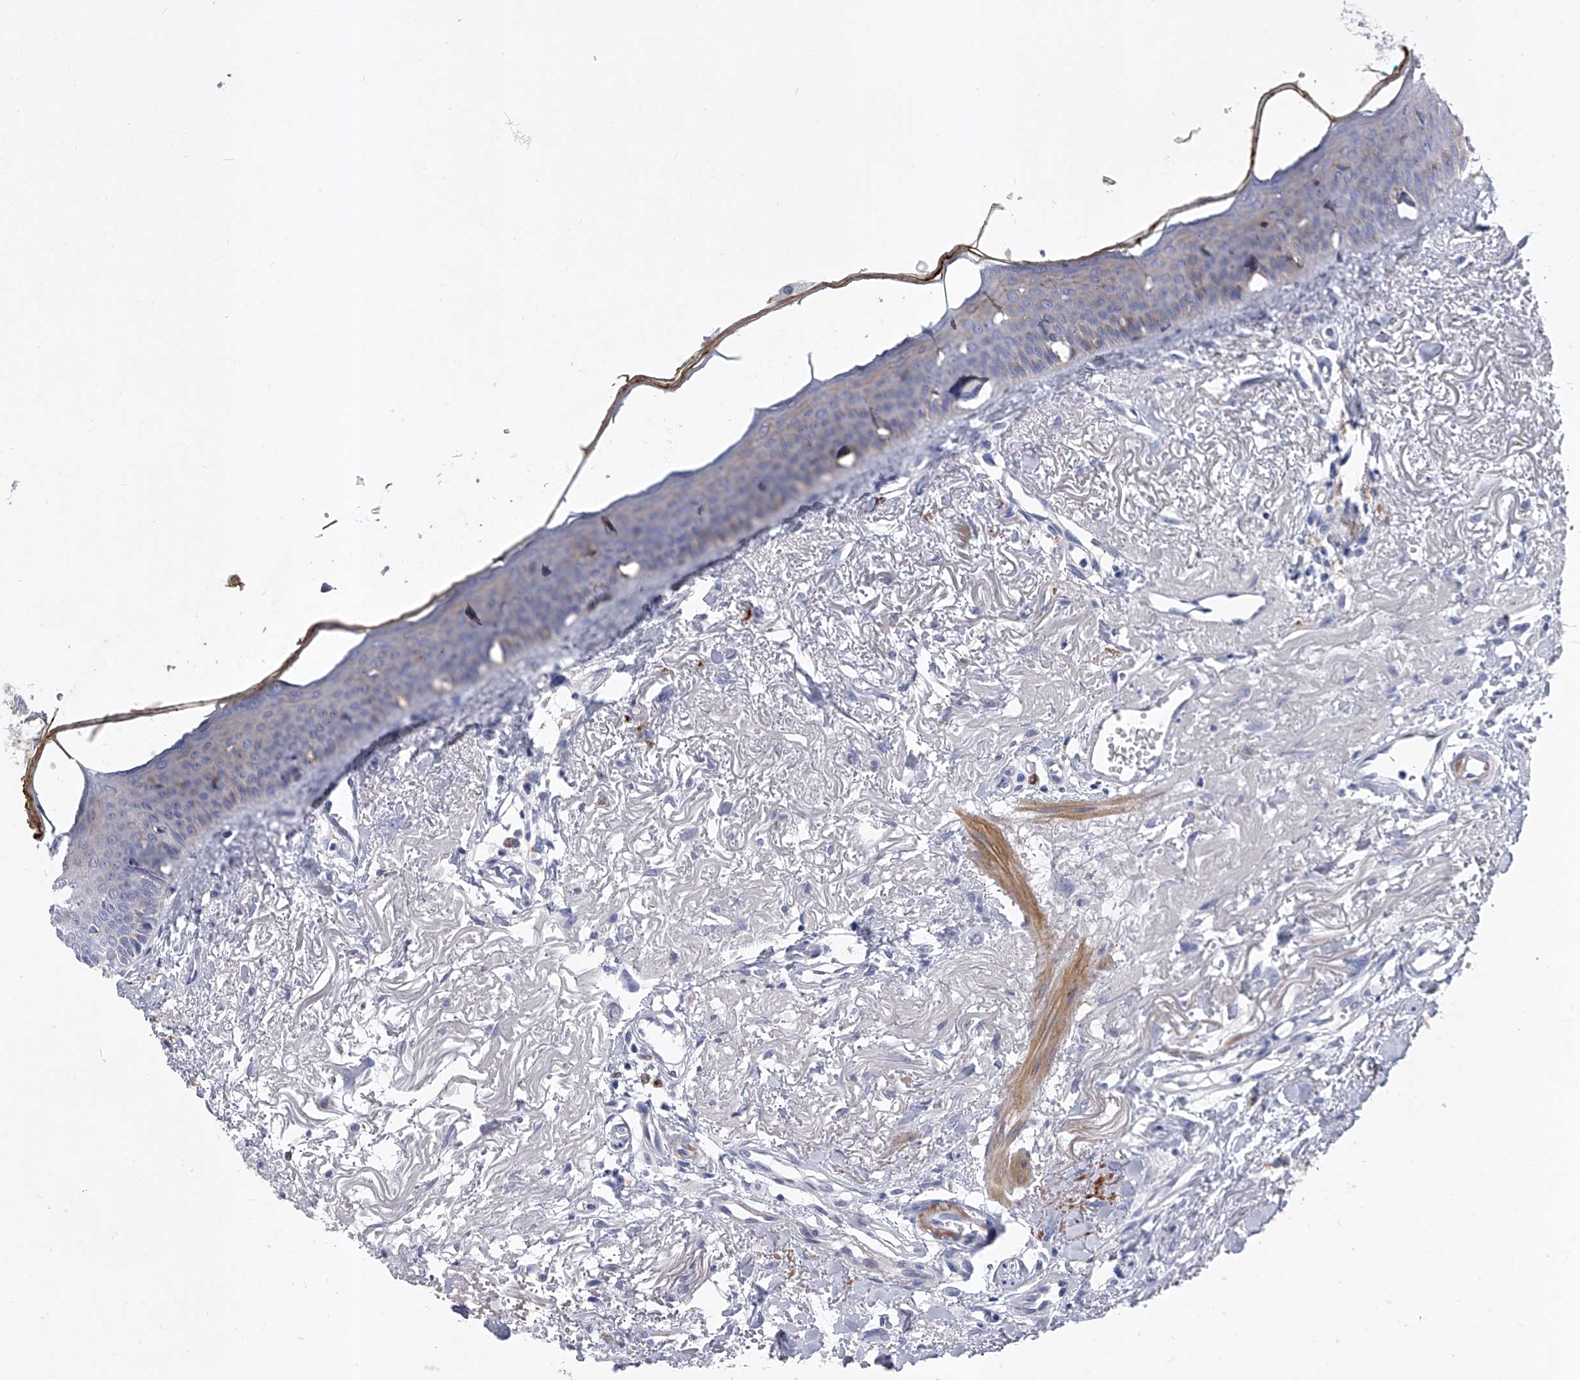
{"staining": {"intensity": "moderate", "quantity": "<25%", "location": "cytoplasmic/membranous"}, "tissue": "oral mucosa", "cell_type": "Squamous epithelial cells", "image_type": "normal", "snomed": [{"axis": "morphology", "description": "Normal tissue, NOS"}, {"axis": "topography", "description": "Oral tissue"}], "caption": "A brown stain shows moderate cytoplasmic/membranous expression of a protein in squamous epithelial cells of benign human oral mucosa. The protein is shown in brown color, while the nuclei are stained blue.", "gene": "ENSG00000250424", "patient": {"sex": "female", "age": 70}}